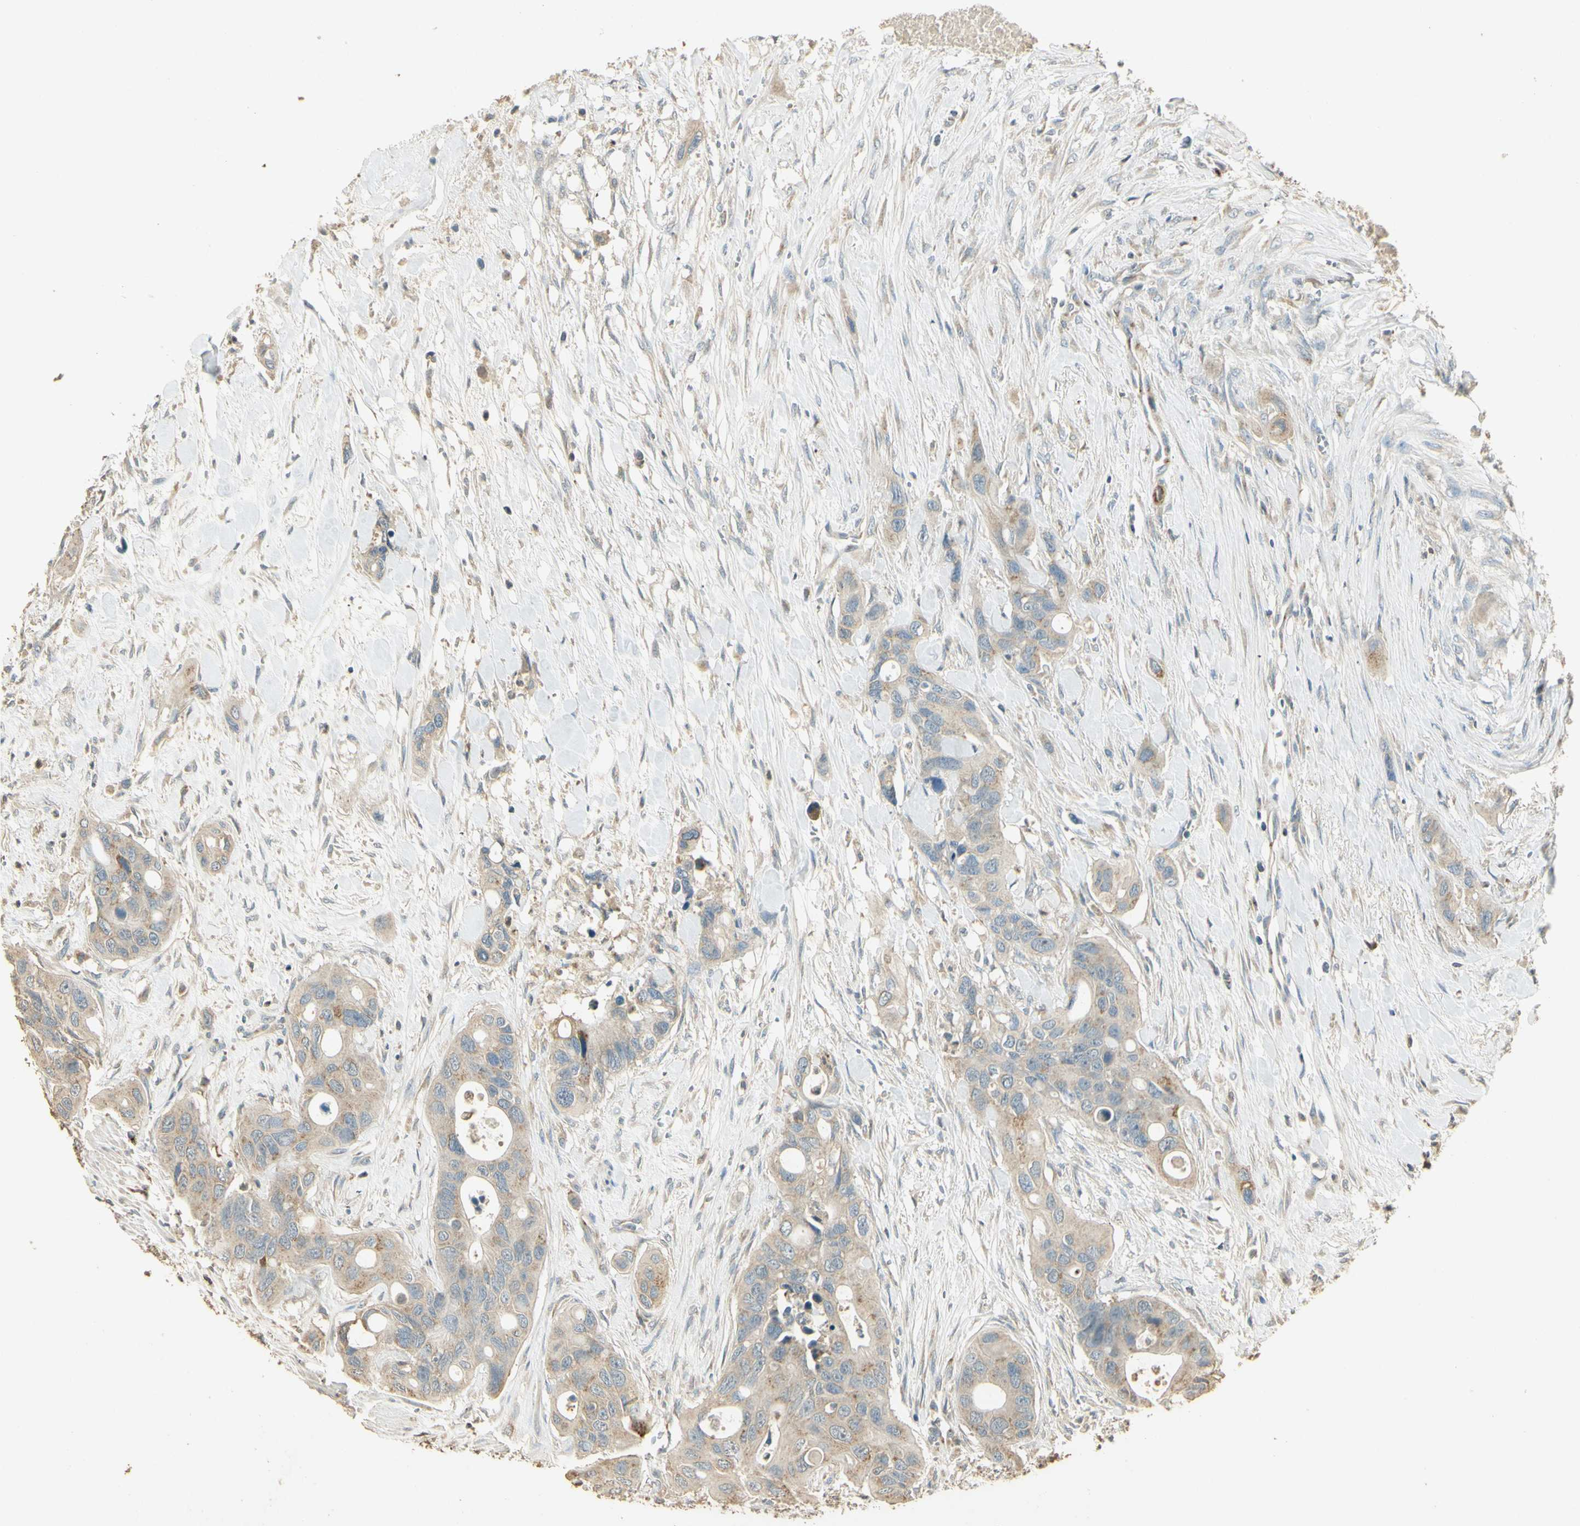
{"staining": {"intensity": "weak", "quantity": ">75%", "location": "cytoplasmic/membranous"}, "tissue": "colorectal cancer", "cell_type": "Tumor cells", "image_type": "cancer", "snomed": [{"axis": "morphology", "description": "Adenocarcinoma, NOS"}, {"axis": "topography", "description": "Colon"}], "caption": "Colorectal cancer (adenocarcinoma) stained with IHC exhibits weak cytoplasmic/membranous expression in approximately >75% of tumor cells.", "gene": "UXS1", "patient": {"sex": "female", "age": 57}}